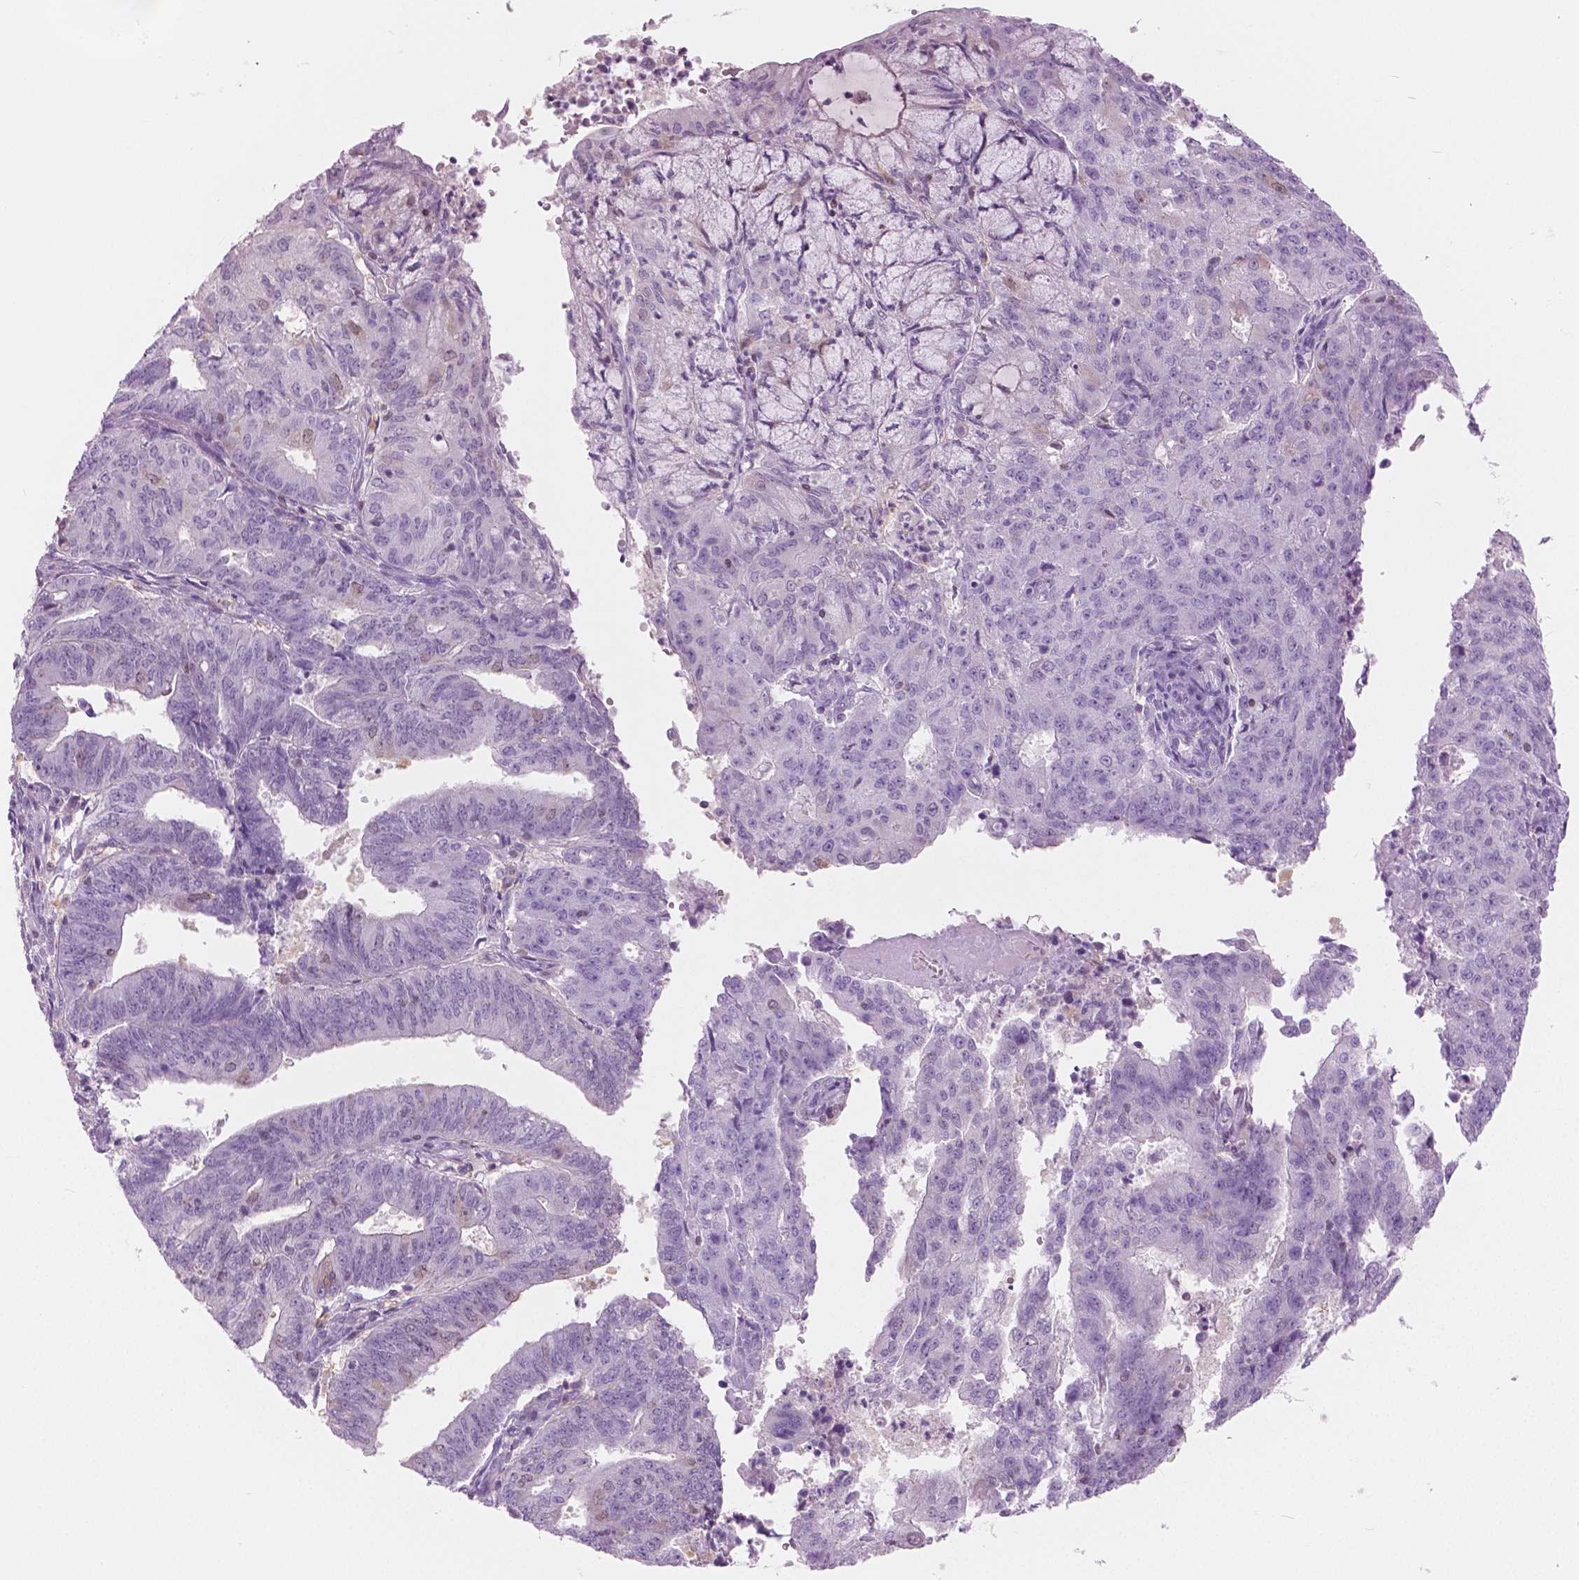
{"staining": {"intensity": "negative", "quantity": "none", "location": "none"}, "tissue": "endometrial cancer", "cell_type": "Tumor cells", "image_type": "cancer", "snomed": [{"axis": "morphology", "description": "Adenocarcinoma, NOS"}, {"axis": "topography", "description": "Endometrium"}], "caption": "High magnification brightfield microscopy of adenocarcinoma (endometrial) stained with DAB (3,3'-diaminobenzidine) (brown) and counterstained with hematoxylin (blue): tumor cells show no significant positivity.", "gene": "GALM", "patient": {"sex": "female", "age": 82}}